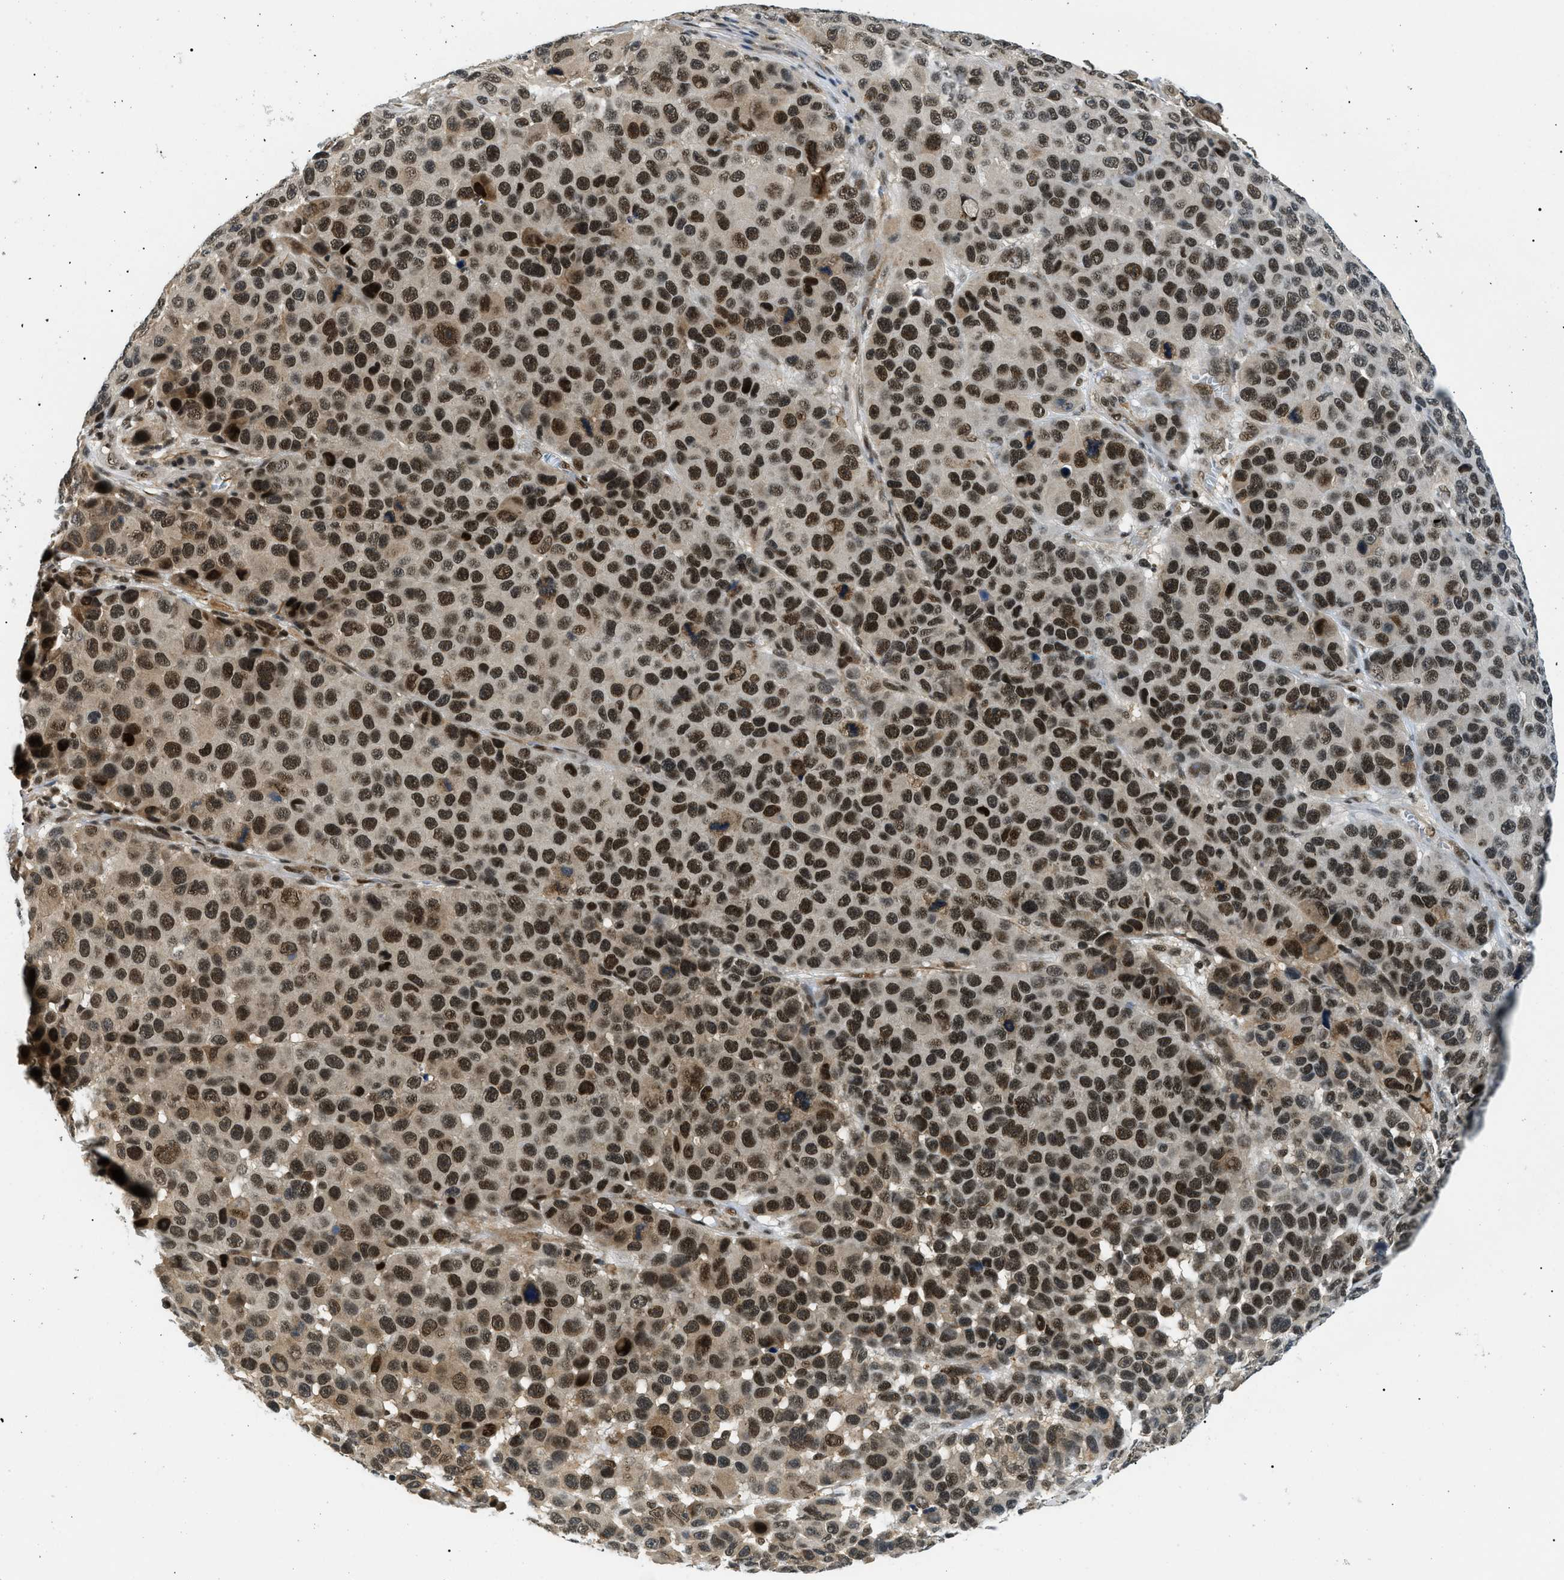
{"staining": {"intensity": "strong", "quantity": ">75%", "location": "nuclear"}, "tissue": "melanoma", "cell_type": "Tumor cells", "image_type": "cancer", "snomed": [{"axis": "morphology", "description": "Malignant melanoma, NOS"}, {"axis": "topography", "description": "Skin"}], "caption": "Tumor cells display strong nuclear positivity in approximately >75% of cells in melanoma. The protein of interest is shown in brown color, while the nuclei are stained blue.", "gene": "RBM15", "patient": {"sex": "male", "age": 53}}